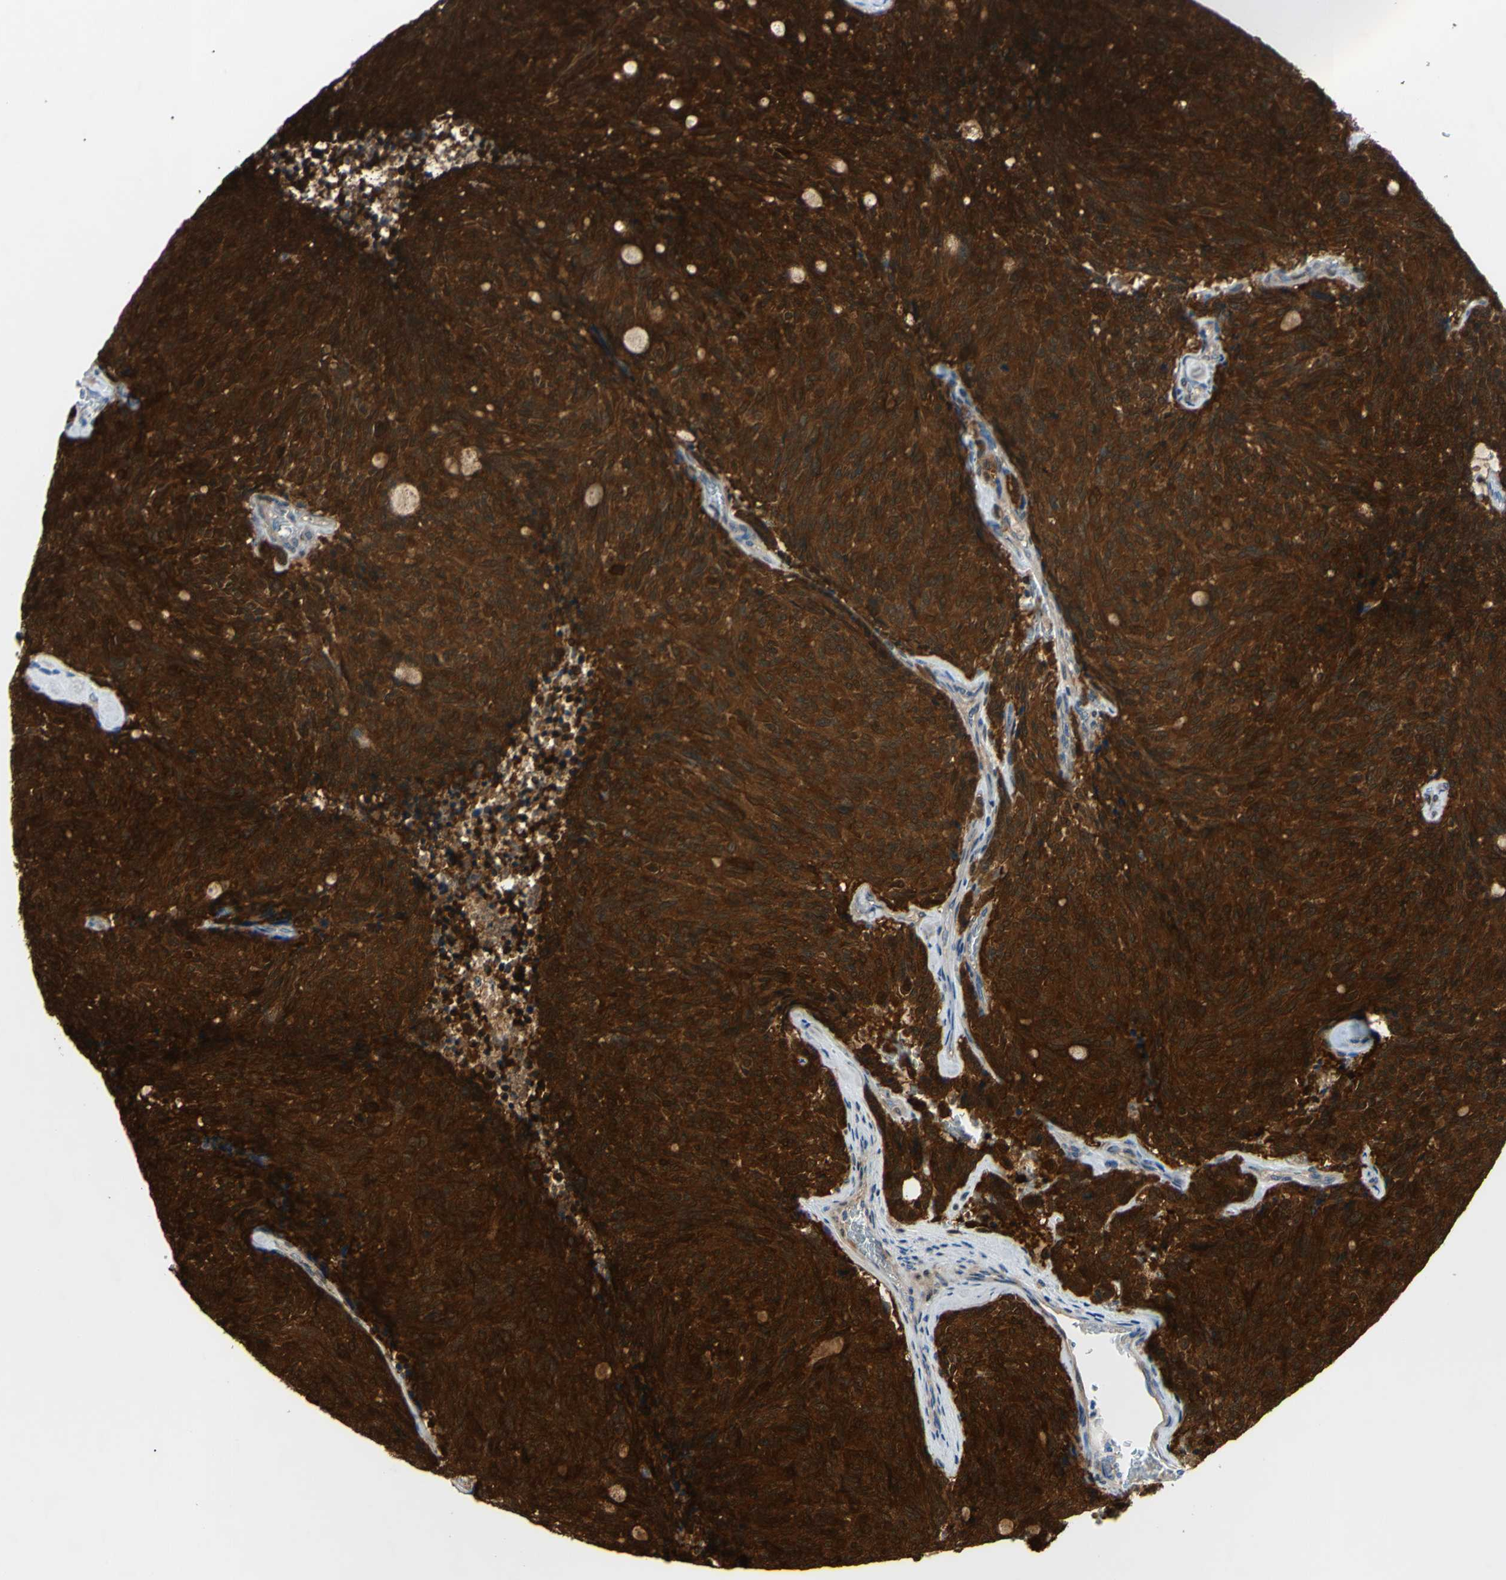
{"staining": {"intensity": "strong", "quantity": ">75%", "location": "cytoplasmic/membranous,nuclear"}, "tissue": "carcinoid", "cell_type": "Tumor cells", "image_type": "cancer", "snomed": [{"axis": "morphology", "description": "Carcinoid, malignant, NOS"}, {"axis": "topography", "description": "Pancreas"}], "caption": "Protein expression by immunohistochemistry (IHC) reveals strong cytoplasmic/membranous and nuclear expression in about >75% of tumor cells in carcinoid.", "gene": "NOL3", "patient": {"sex": "female", "age": 54}}